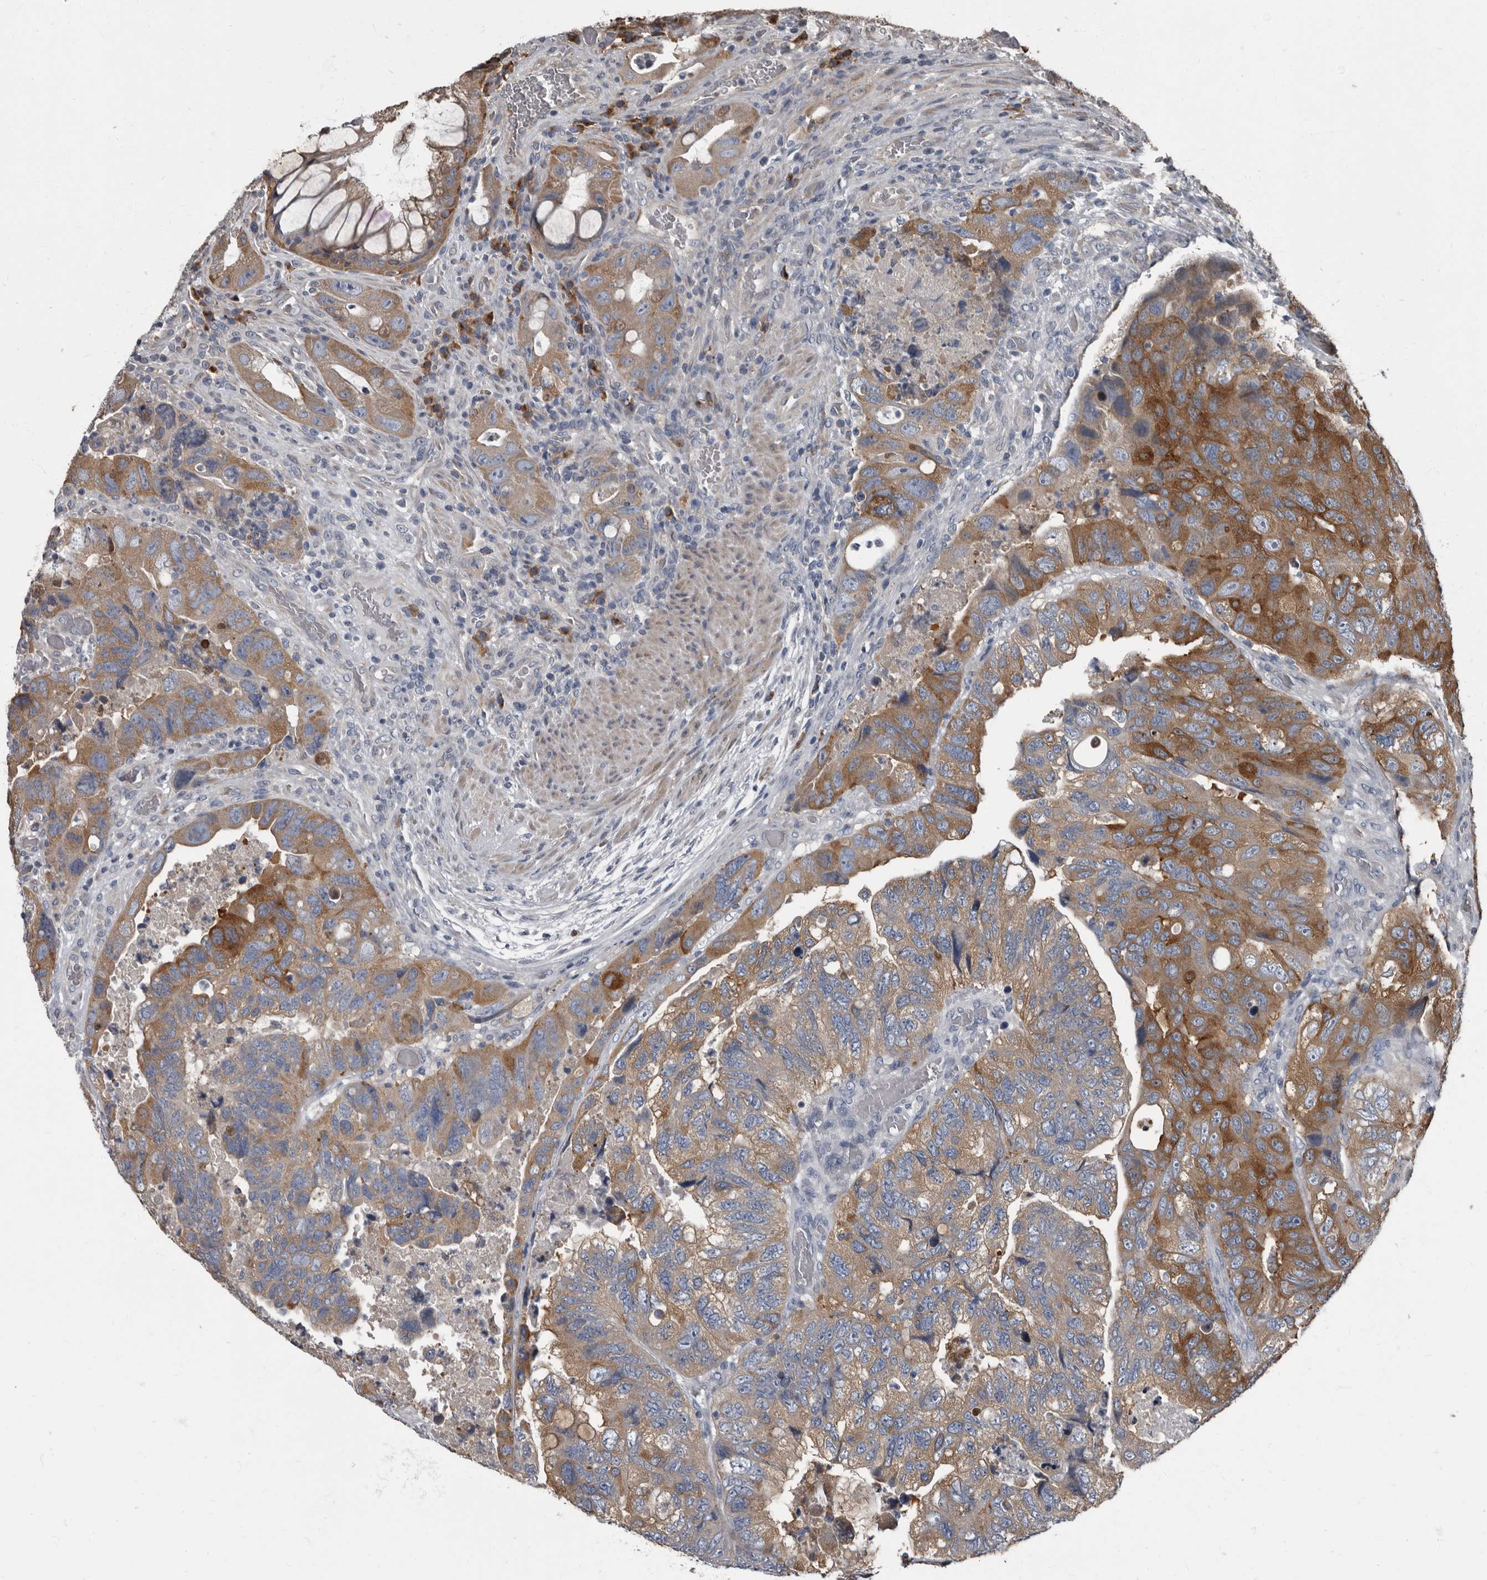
{"staining": {"intensity": "moderate", "quantity": "25%-75%", "location": "cytoplasmic/membranous"}, "tissue": "colorectal cancer", "cell_type": "Tumor cells", "image_type": "cancer", "snomed": [{"axis": "morphology", "description": "Adenocarcinoma, NOS"}, {"axis": "topography", "description": "Rectum"}], "caption": "Human colorectal adenocarcinoma stained with a brown dye exhibits moderate cytoplasmic/membranous positive positivity in approximately 25%-75% of tumor cells.", "gene": "TPD52L1", "patient": {"sex": "male", "age": 63}}